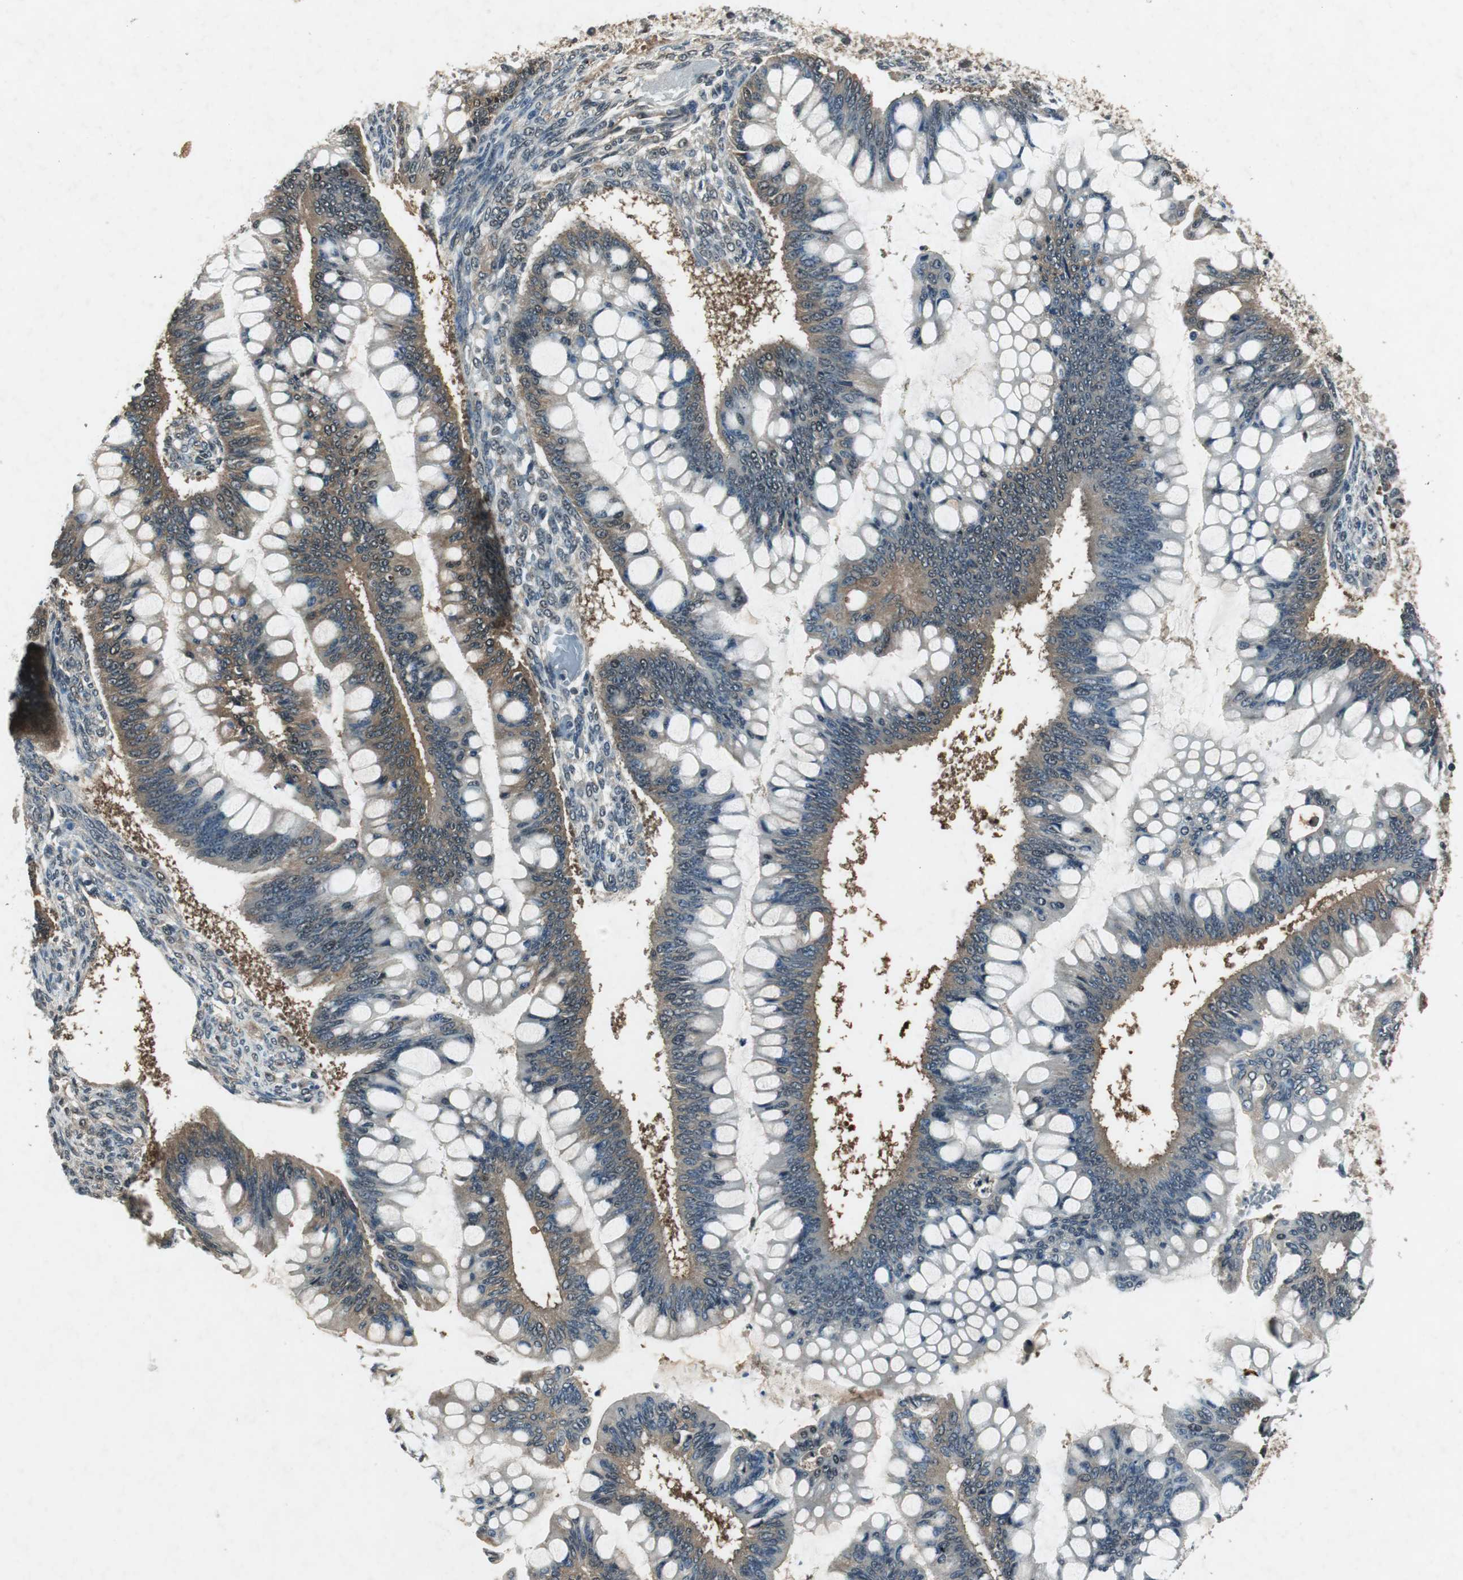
{"staining": {"intensity": "moderate", "quantity": ">75%", "location": "cytoplasmic/membranous"}, "tissue": "ovarian cancer", "cell_type": "Tumor cells", "image_type": "cancer", "snomed": [{"axis": "morphology", "description": "Cystadenocarcinoma, mucinous, NOS"}, {"axis": "topography", "description": "Ovary"}], "caption": "Immunohistochemical staining of human ovarian cancer (mucinous cystadenocarcinoma) exhibits moderate cytoplasmic/membranous protein positivity in about >75% of tumor cells.", "gene": "PSMB4", "patient": {"sex": "female", "age": 73}}